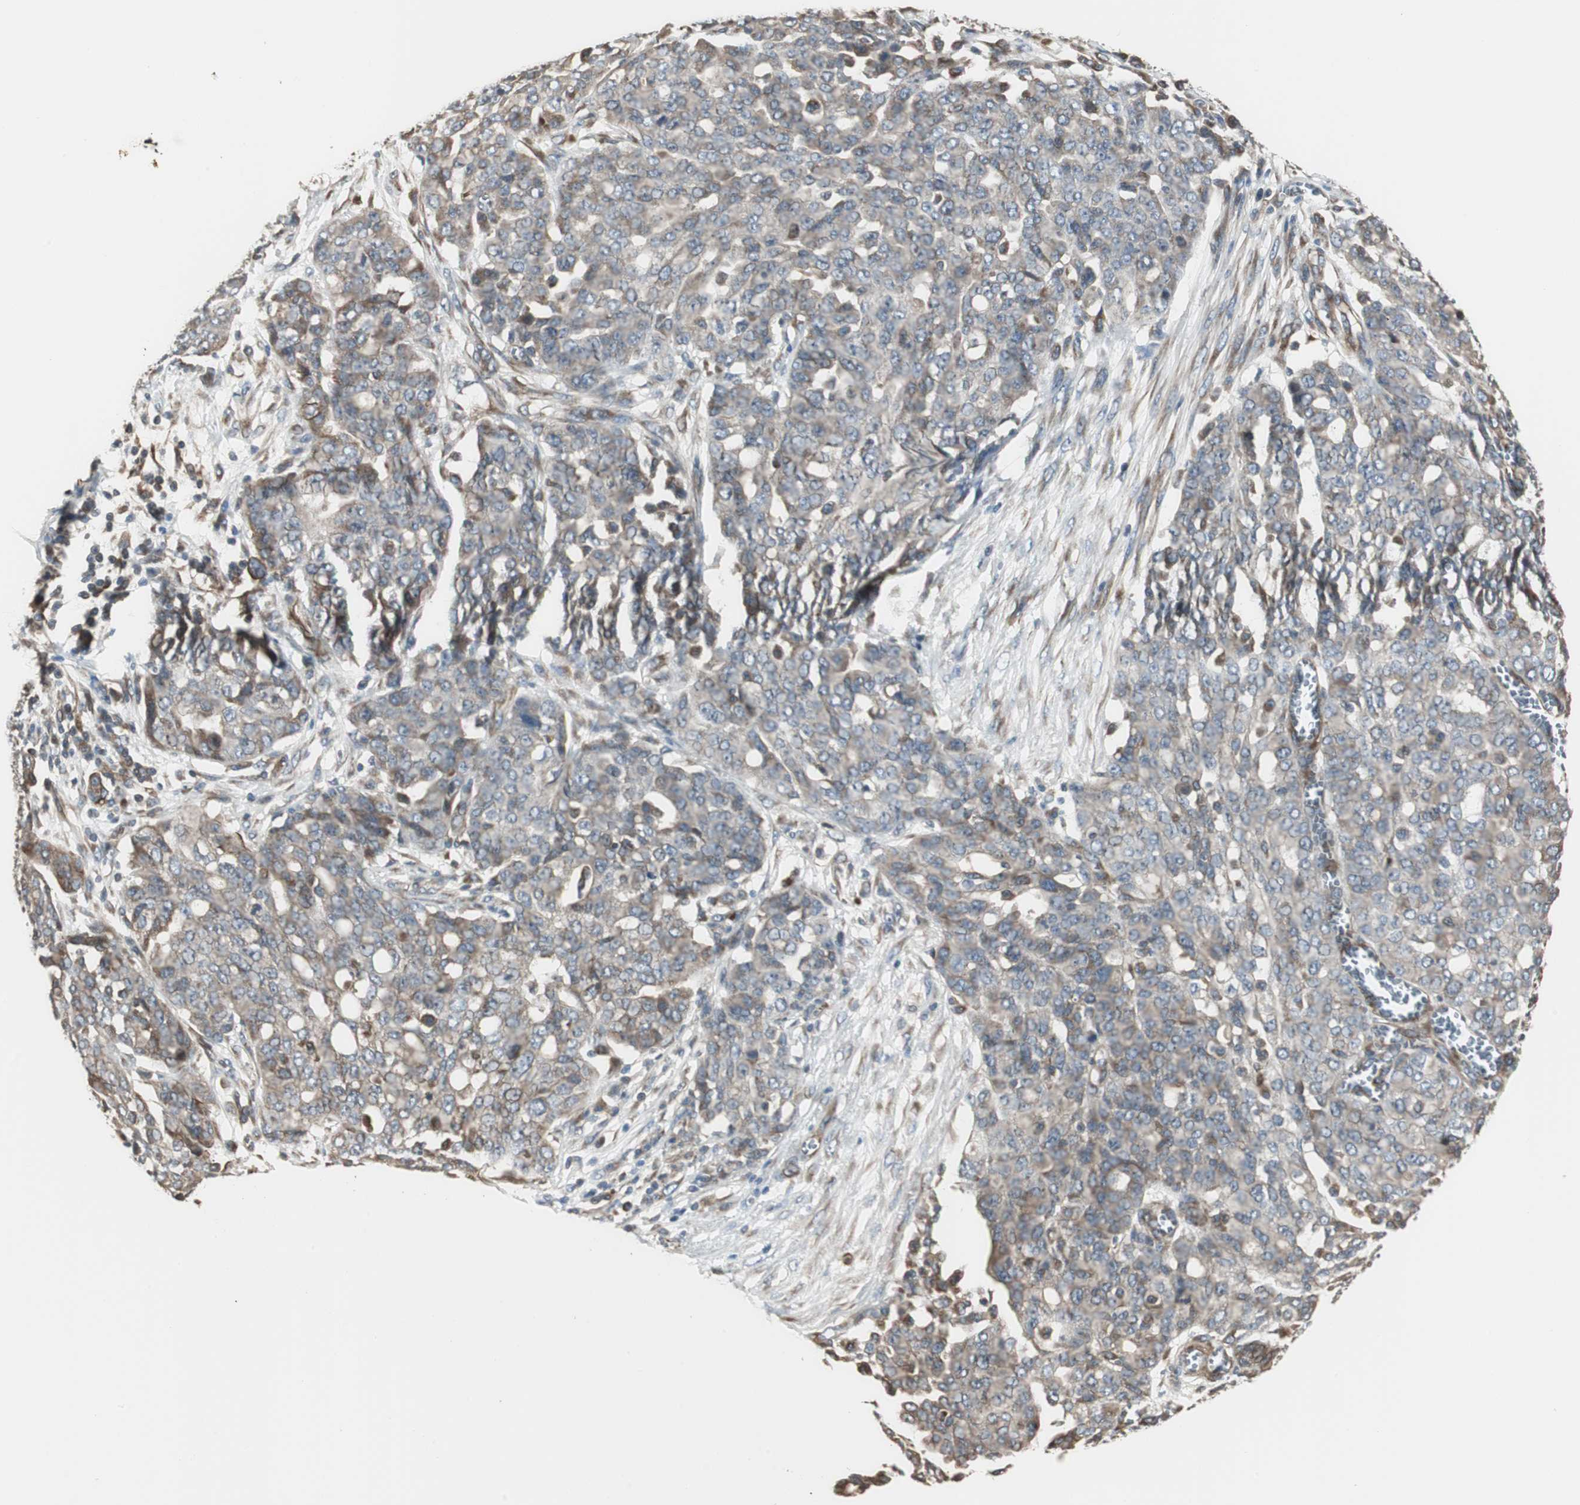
{"staining": {"intensity": "weak", "quantity": "25%-75%", "location": "cytoplasmic/membranous"}, "tissue": "ovarian cancer", "cell_type": "Tumor cells", "image_type": "cancer", "snomed": [{"axis": "morphology", "description": "Cystadenocarcinoma, serous, NOS"}, {"axis": "topography", "description": "Soft tissue"}, {"axis": "topography", "description": "Ovary"}], "caption": "About 25%-75% of tumor cells in human ovarian cancer (serous cystadenocarcinoma) display weak cytoplasmic/membranous protein expression as visualized by brown immunohistochemical staining.", "gene": "CHP1", "patient": {"sex": "female", "age": 57}}